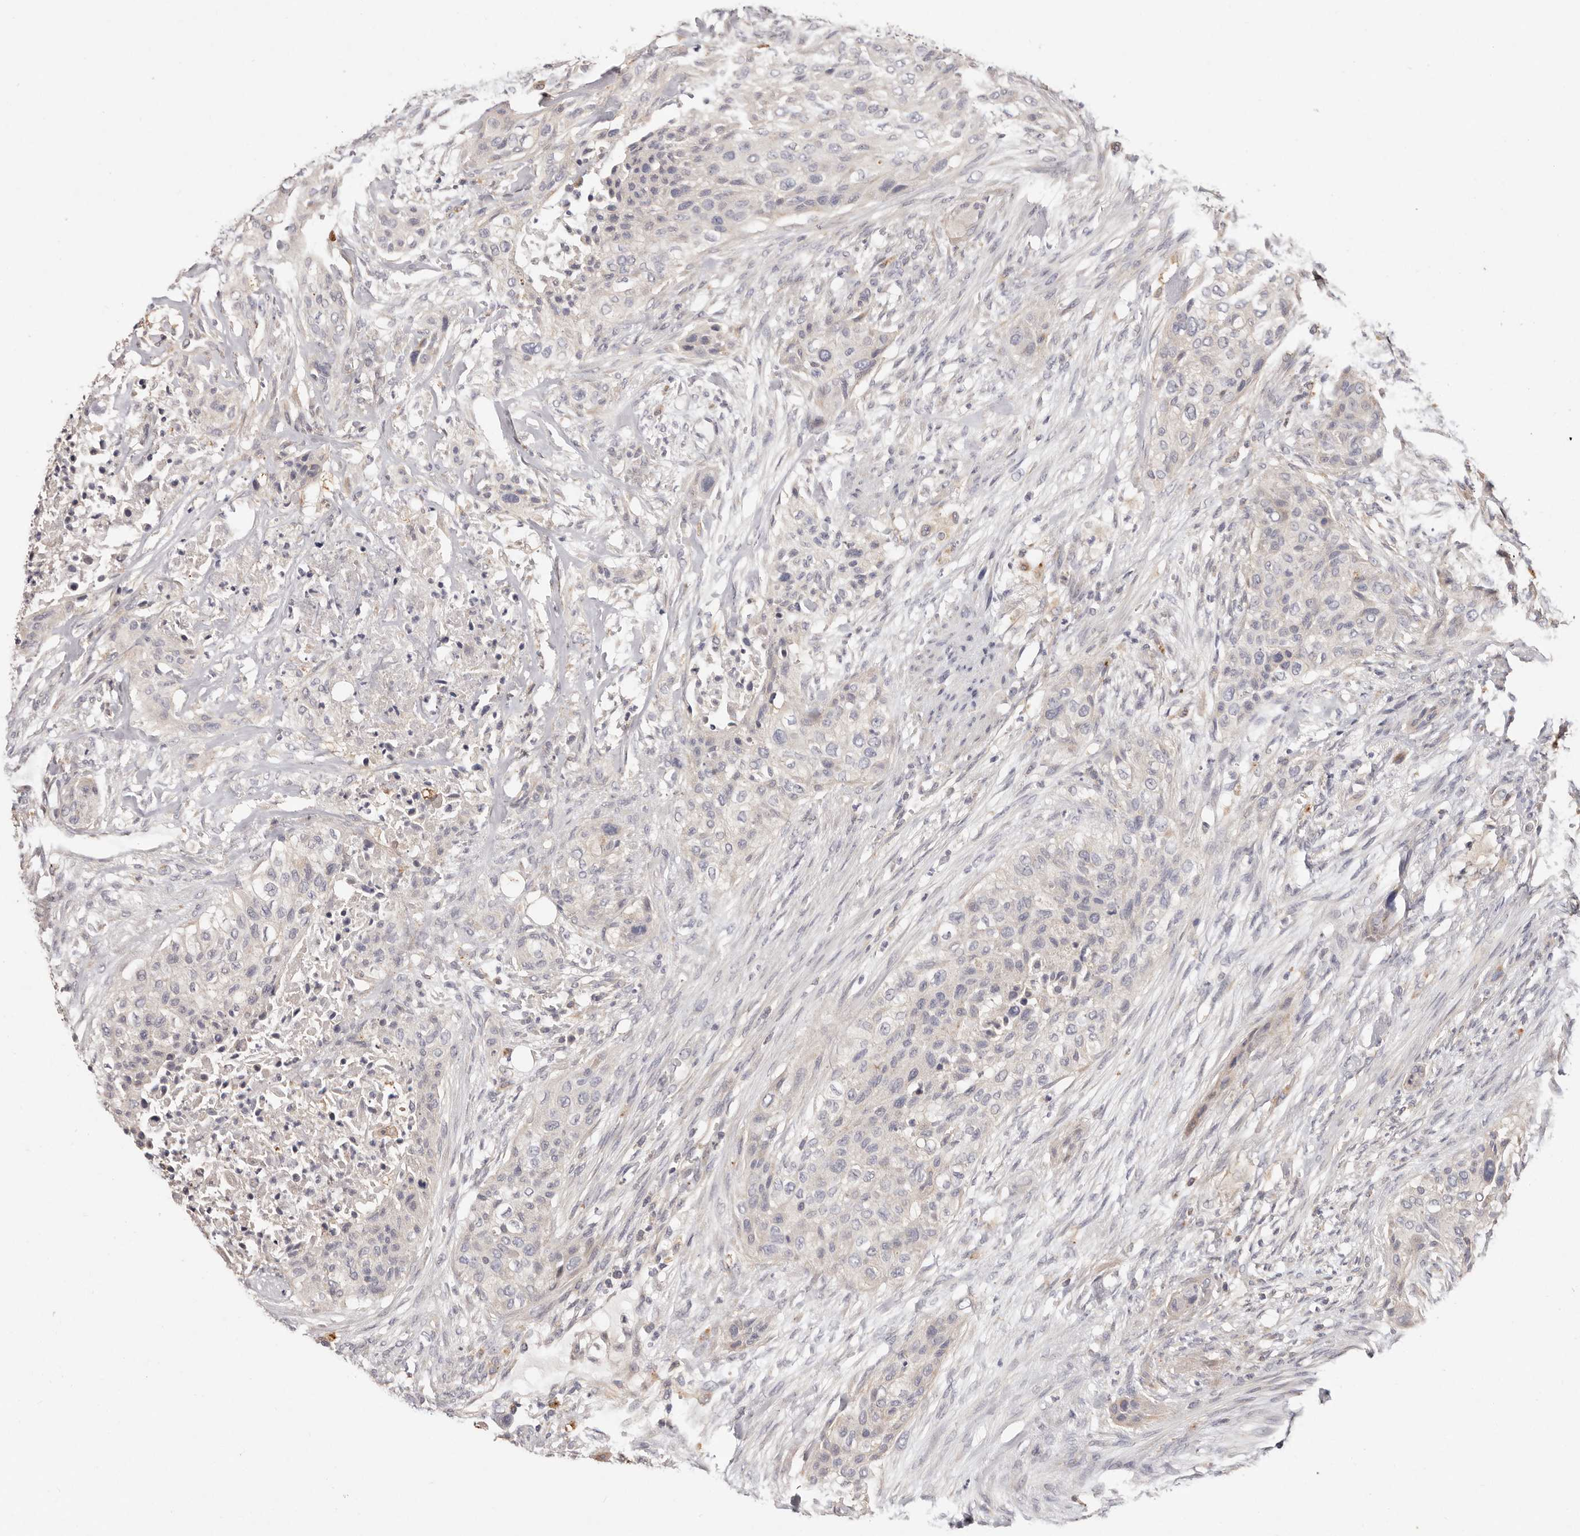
{"staining": {"intensity": "negative", "quantity": "none", "location": "none"}, "tissue": "urothelial cancer", "cell_type": "Tumor cells", "image_type": "cancer", "snomed": [{"axis": "morphology", "description": "Urothelial carcinoma, High grade"}, {"axis": "topography", "description": "Urinary bladder"}], "caption": "This is a image of IHC staining of urothelial carcinoma (high-grade), which shows no positivity in tumor cells. Brightfield microscopy of immunohistochemistry stained with DAB (3,3'-diaminobenzidine) (brown) and hematoxylin (blue), captured at high magnification.", "gene": "THBS3", "patient": {"sex": "male", "age": 35}}